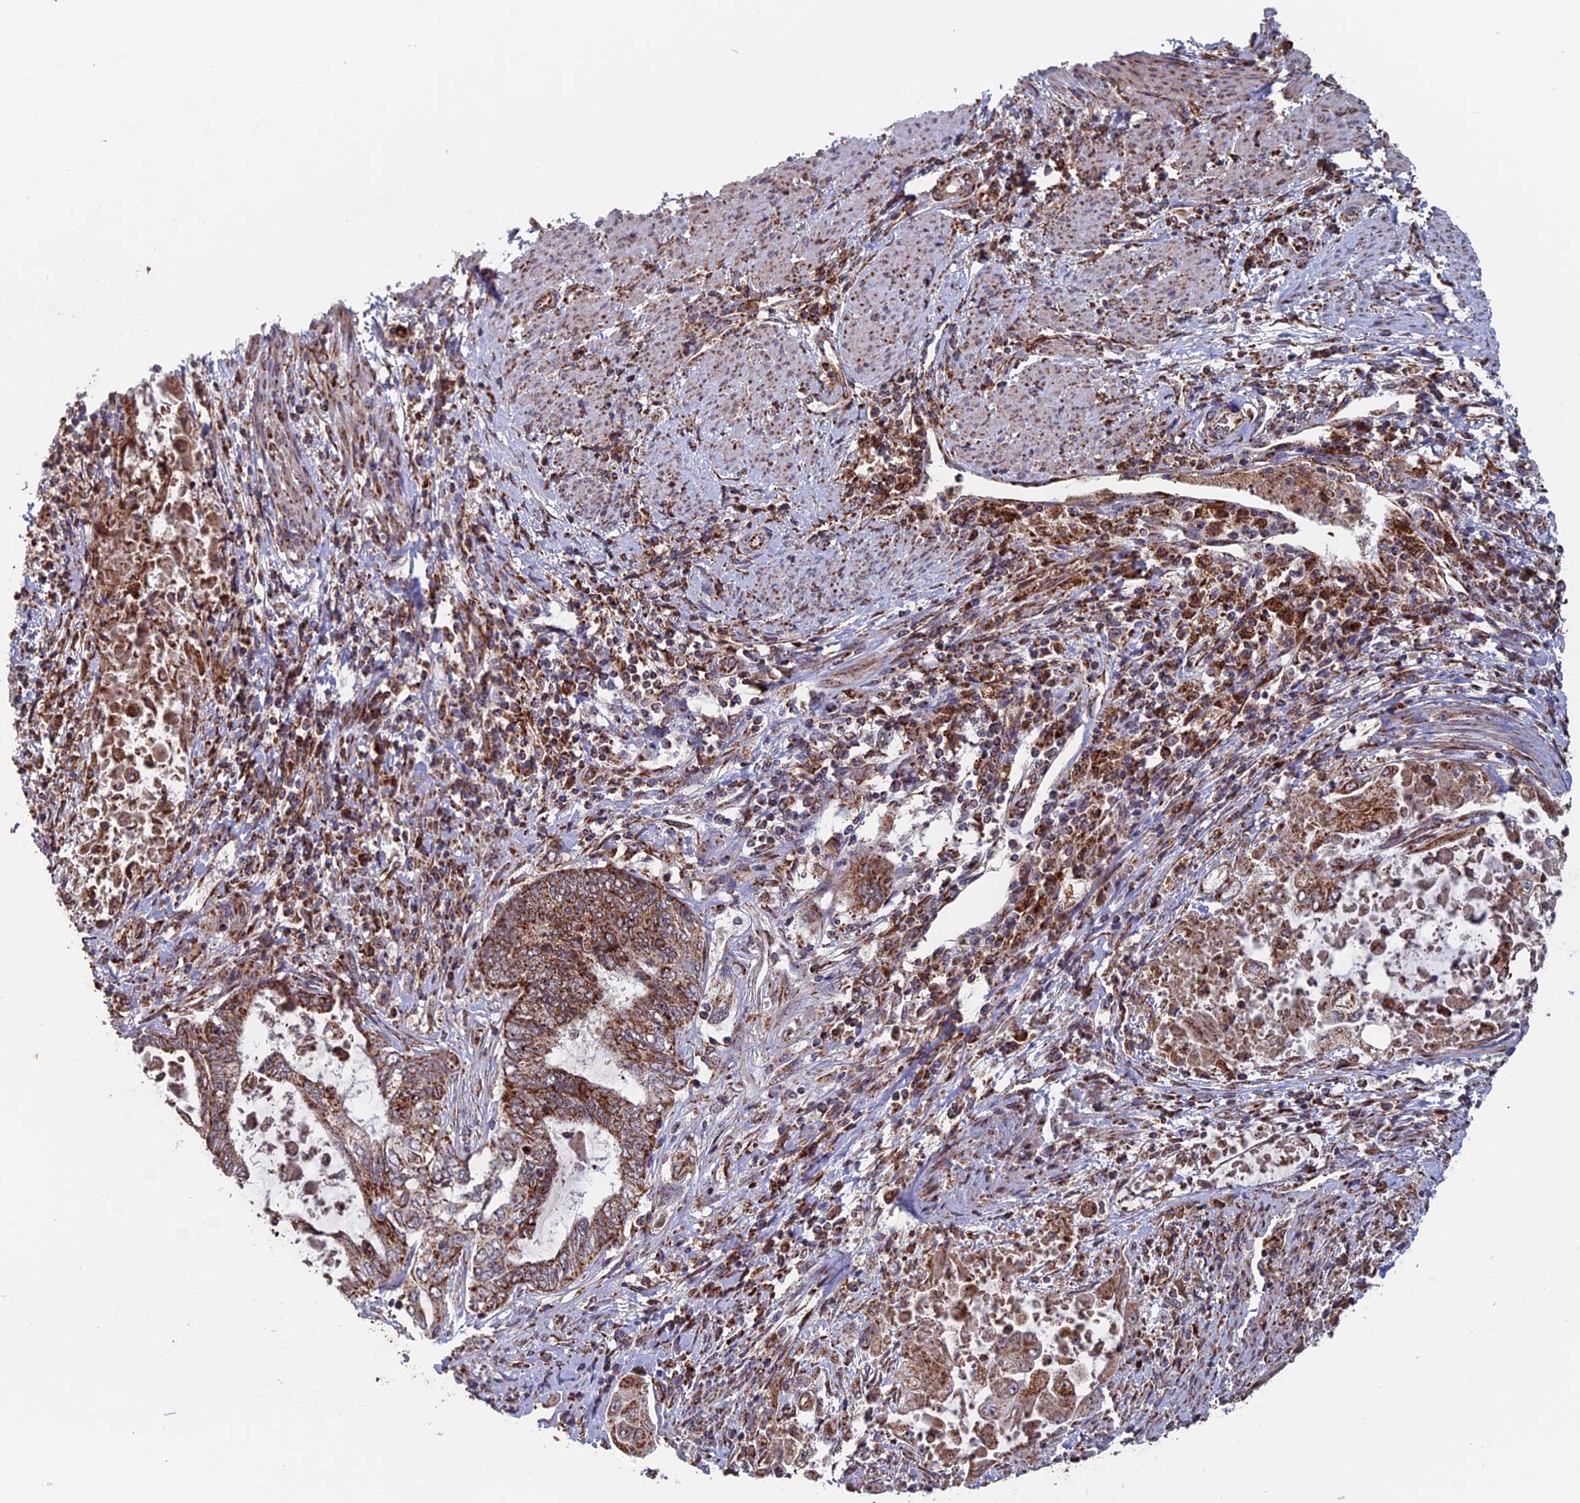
{"staining": {"intensity": "moderate", "quantity": ">75%", "location": "cytoplasmic/membranous"}, "tissue": "endometrial cancer", "cell_type": "Tumor cells", "image_type": "cancer", "snomed": [{"axis": "morphology", "description": "Adenocarcinoma, NOS"}, {"axis": "topography", "description": "Uterus"}, {"axis": "topography", "description": "Endometrium"}], "caption": "Immunohistochemistry (IHC) image of human endometrial cancer (adenocarcinoma) stained for a protein (brown), which exhibits medium levels of moderate cytoplasmic/membranous expression in approximately >75% of tumor cells.", "gene": "DTYMK", "patient": {"sex": "female", "age": 70}}